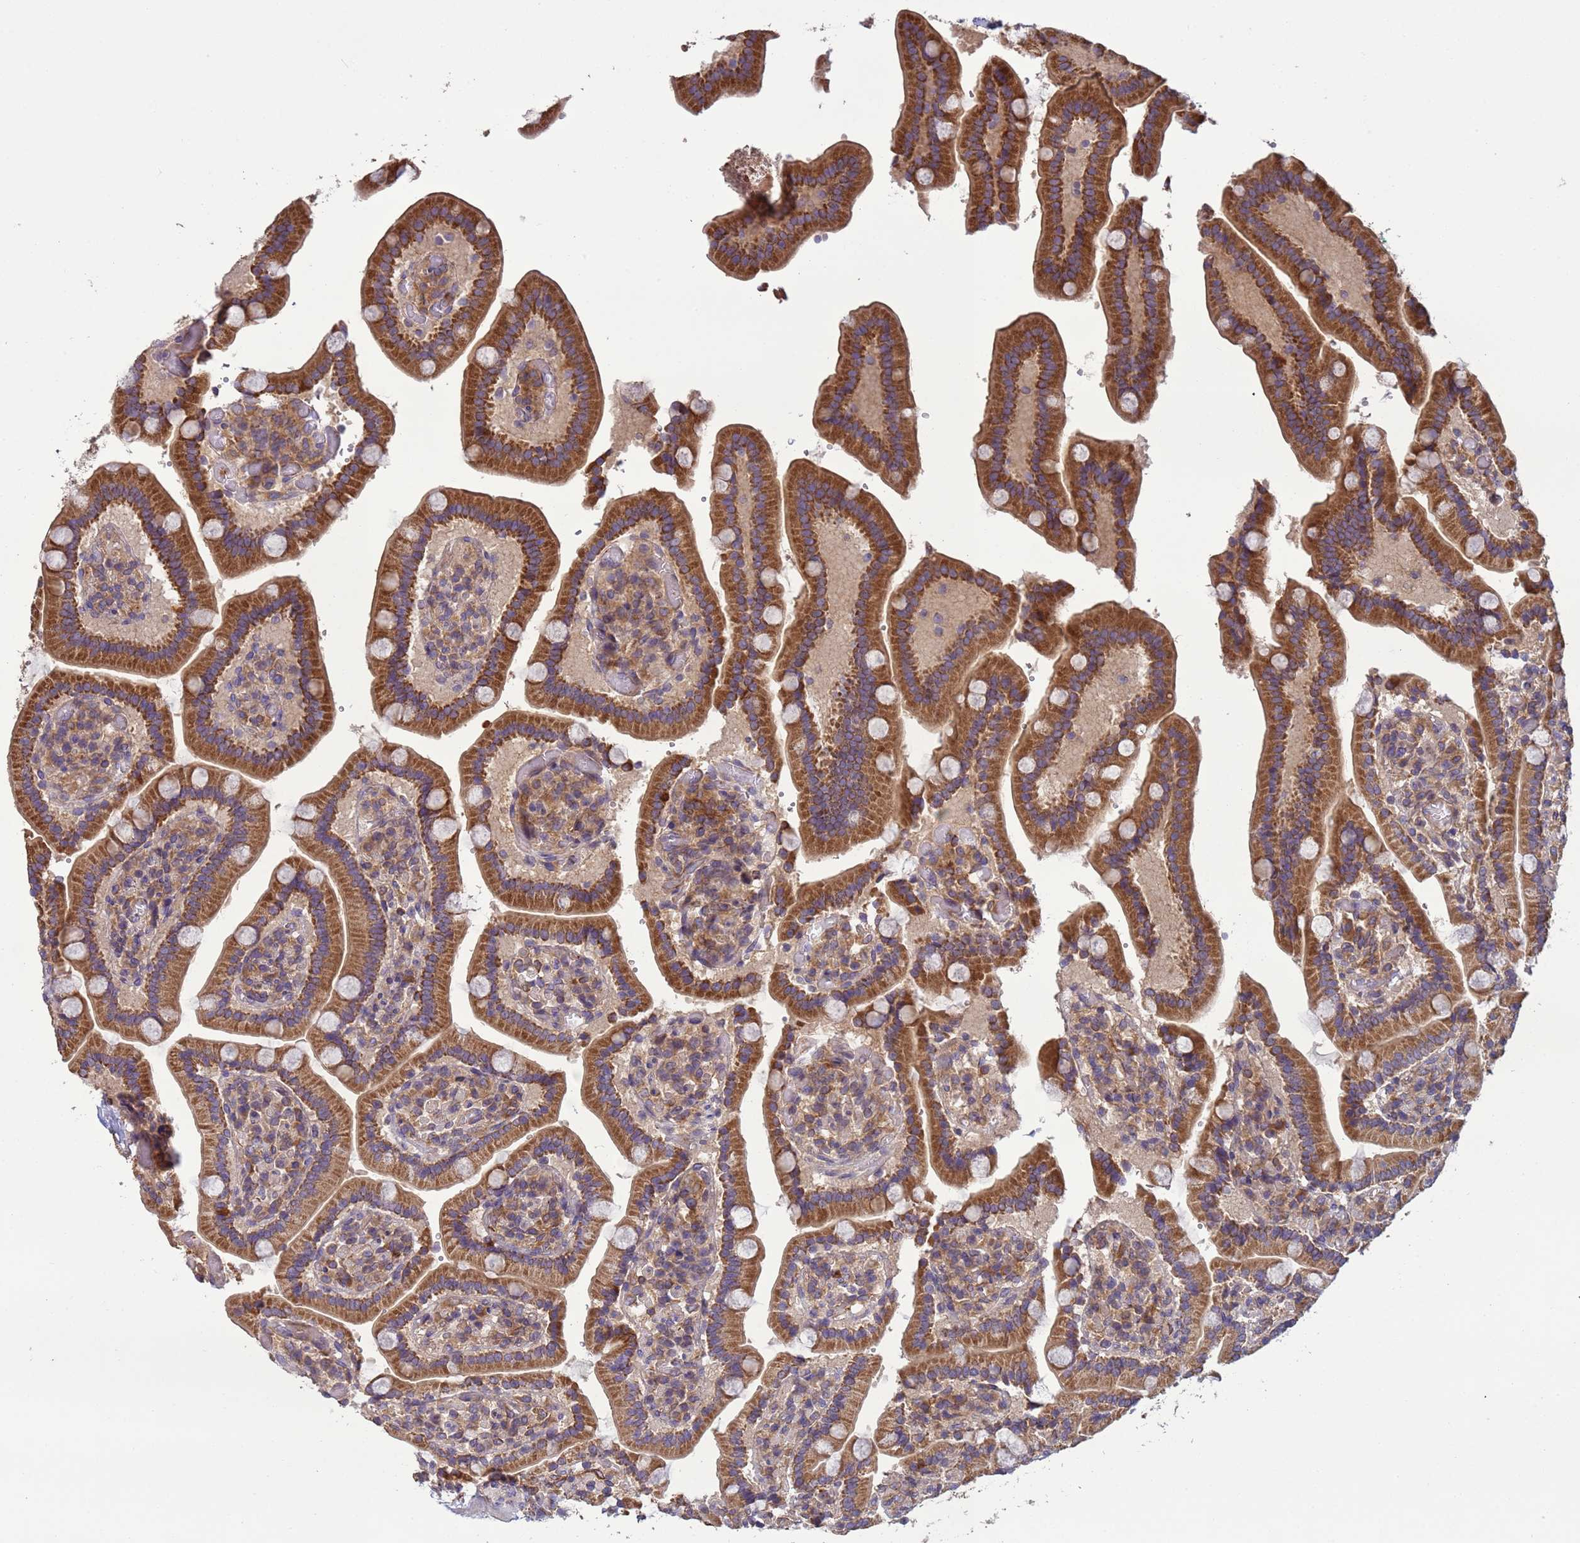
{"staining": {"intensity": "strong", "quantity": ">75%", "location": "cytoplasmic/membranous"}, "tissue": "duodenum", "cell_type": "Glandular cells", "image_type": "normal", "snomed": [{"axis": "morphology", "description": "Normal tissue, NOS"}, {"axis": "topography", "description": "Duodenum"}], "caption": "A brown stain shows strong cytoplasmic/membranous staining of a protein in glandular cells of unremarkable human duodenum. Nuclei are stained in blue.", "gene": "RAB10", "patient": {"sex": "female", "age": 62}}